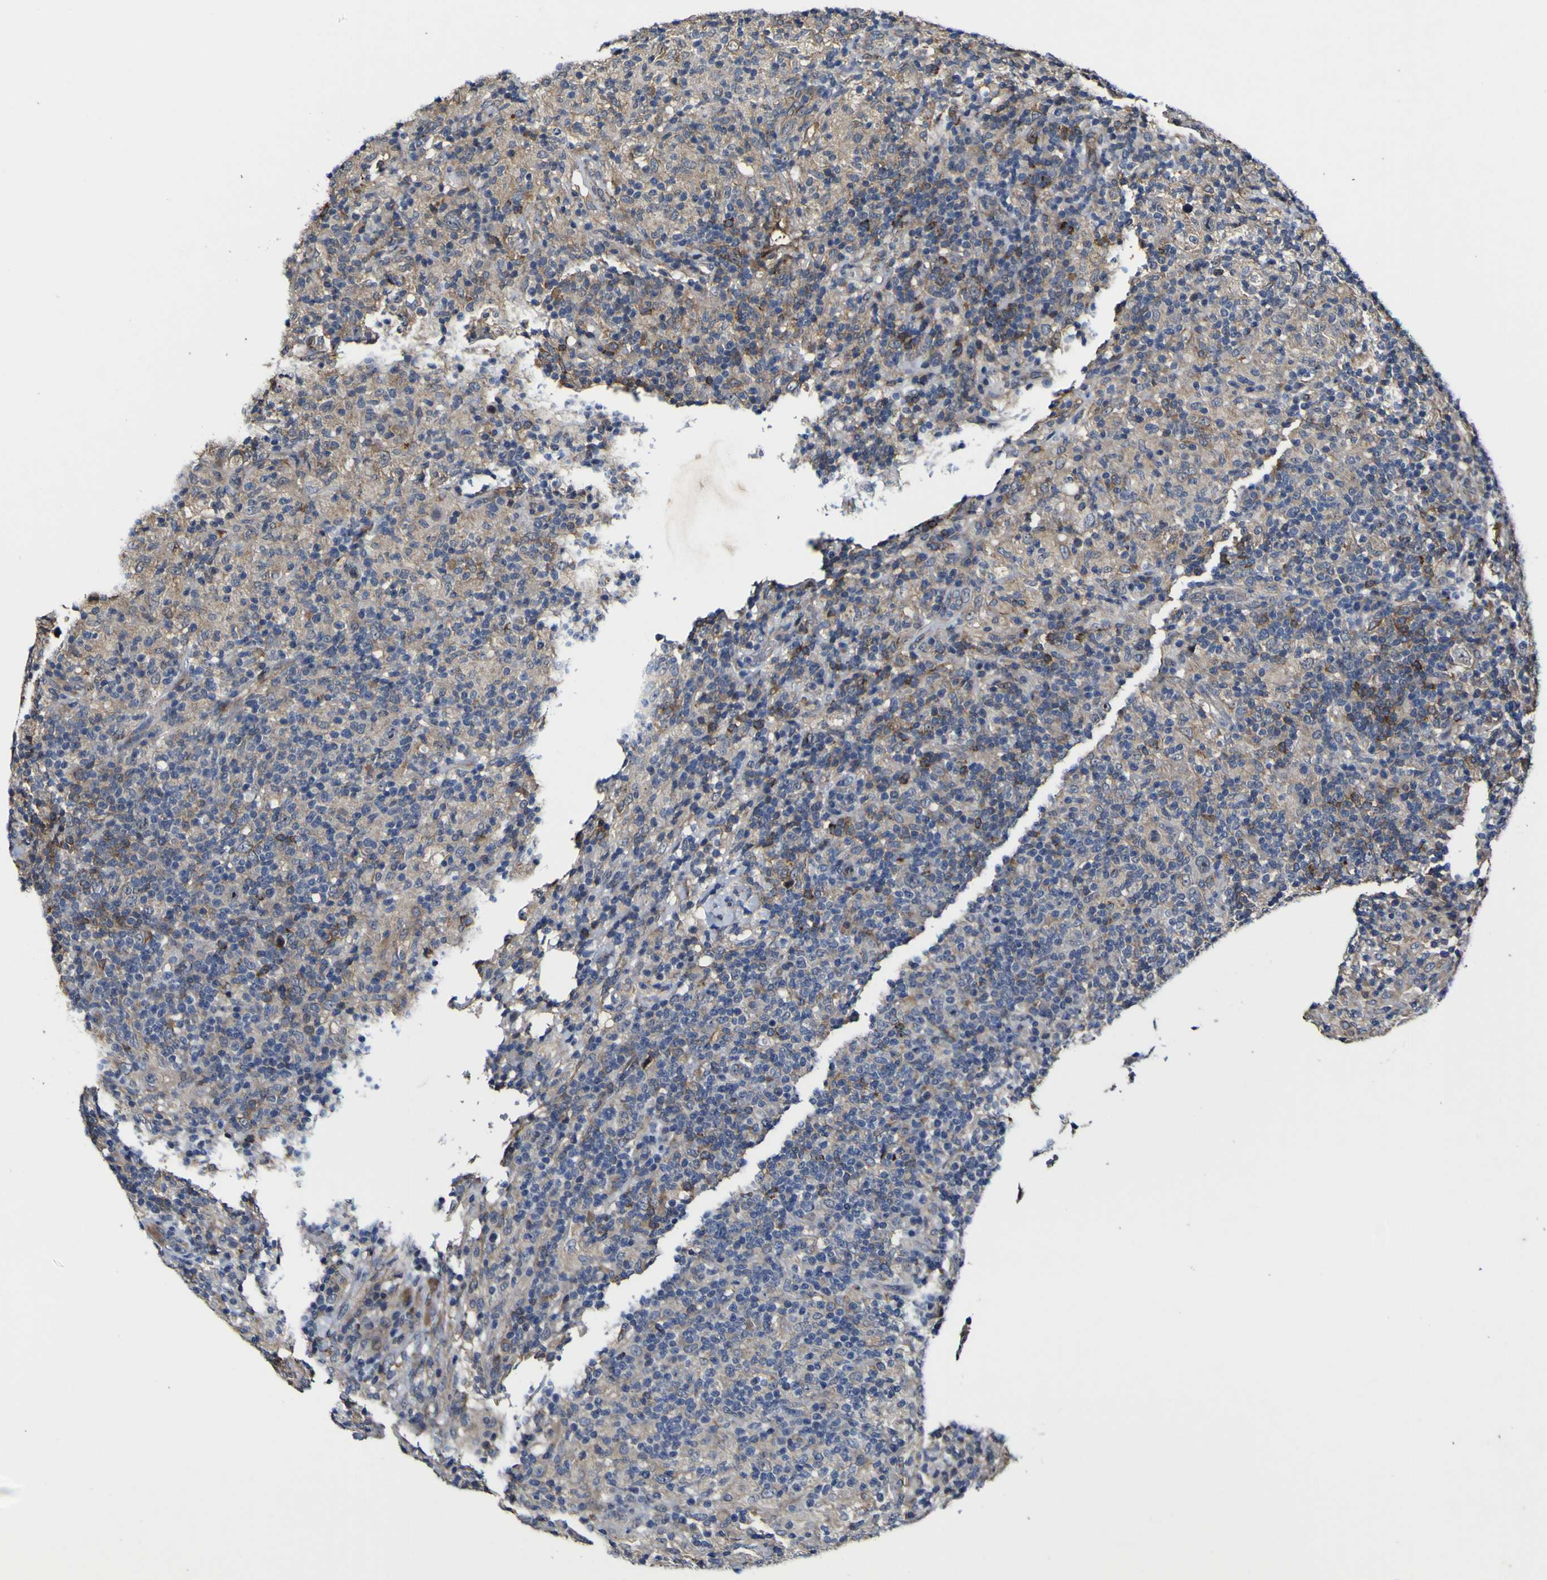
{"staining": {"intensity": "weak", "quantity": ">75%", "location": "cytoplasmic/membranous"}, "tissue": "lymphoma", "cell_type": "Tumor cells", "image_type": "cancer", "snomed": [{"axis": "morphology", "description": "Hodgkin's disease, NOS"}, {"axis": "topography", "description": "Lymph node"}], "caption": "Weak cytoplasmic/membranous protein staining is seen in approximately >75% of tumor cells in Hodgkin's disease.", "gene": "CCL2", "patient": {"sex": "male", "age": 70}}